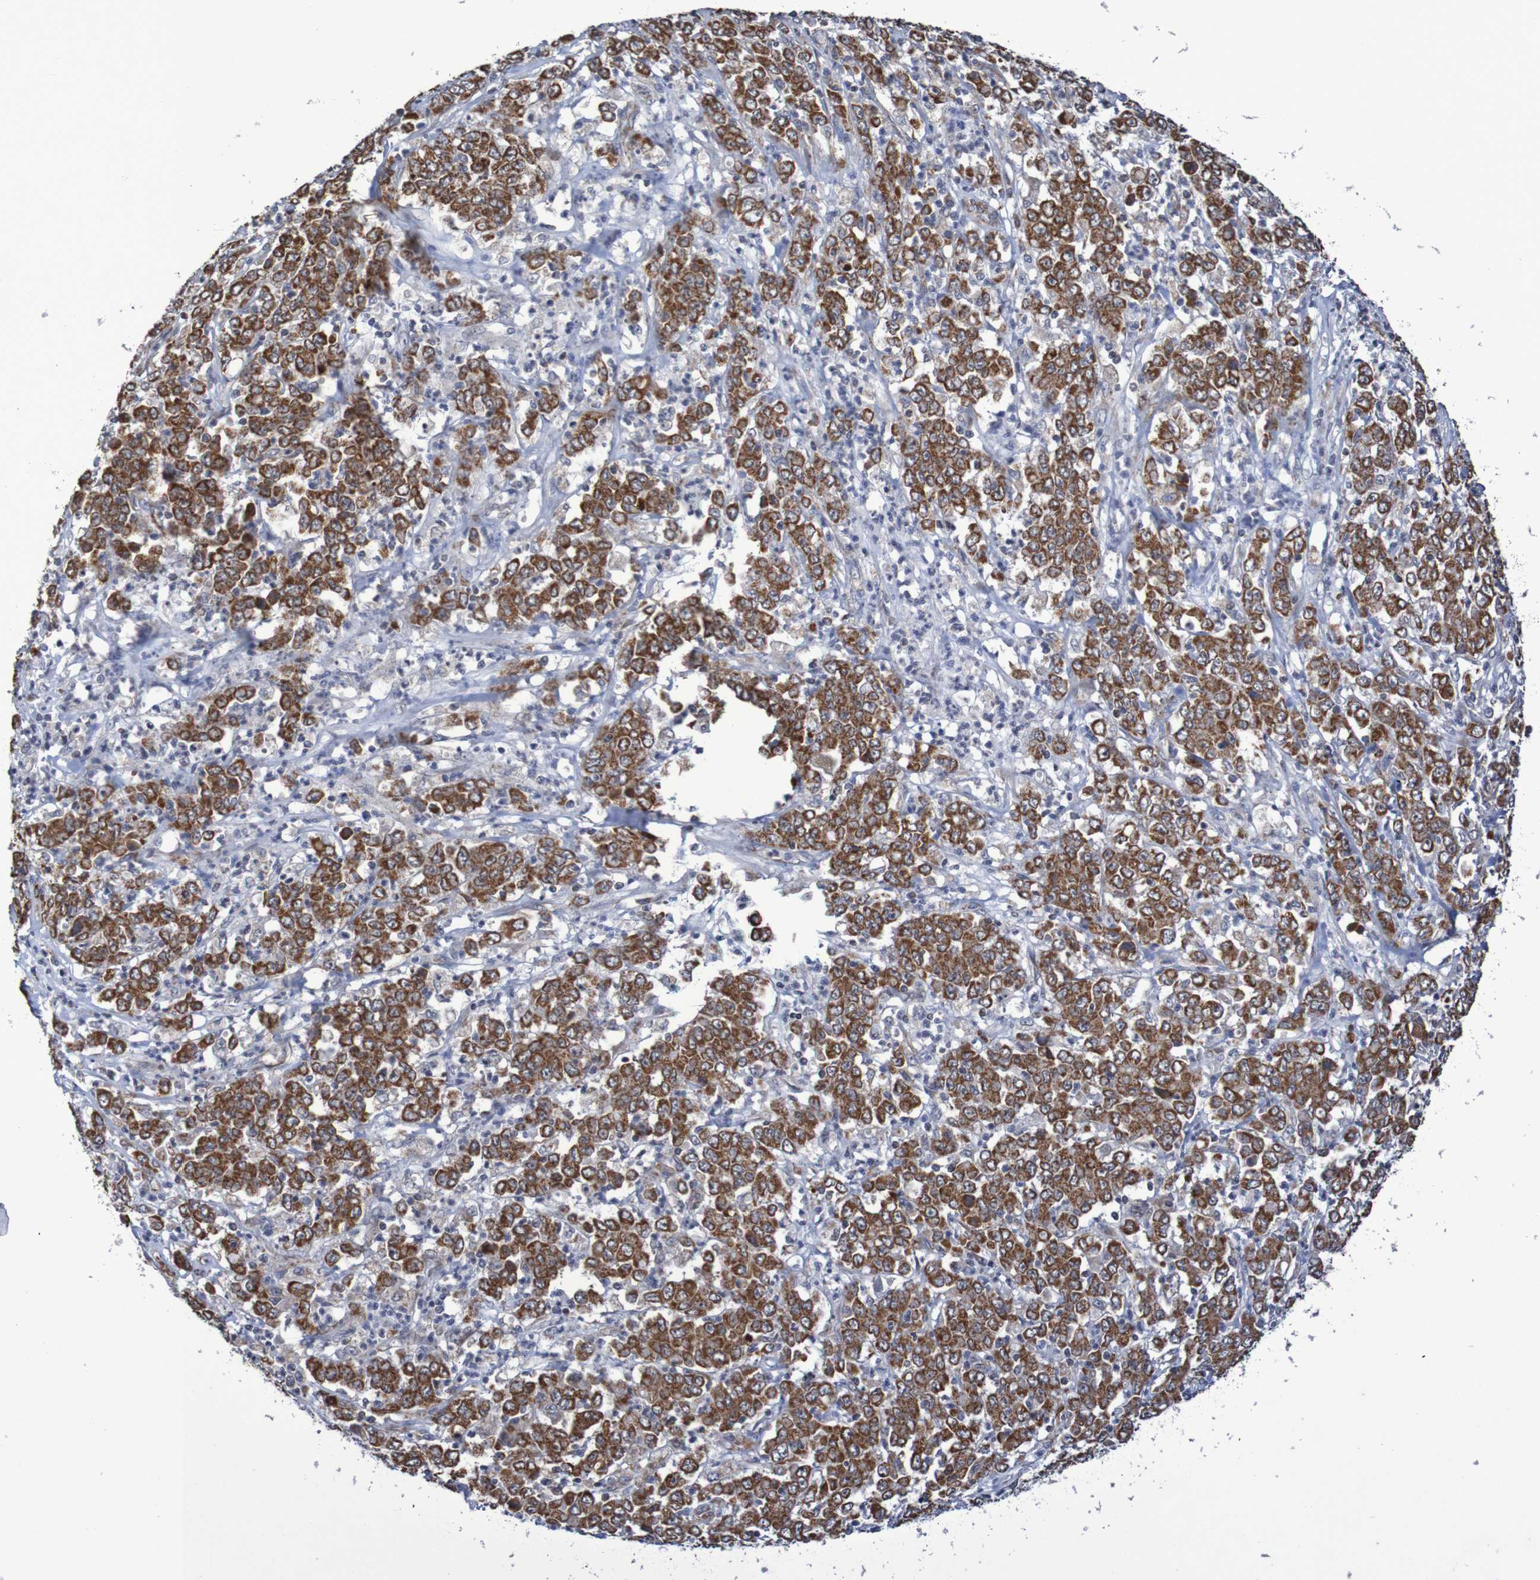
{"staining": {"intensity": "strong", "quantity": ">75%", "location": "cytoplasmic/membranous"}, "tissue": "stomach cancer", "cell_type": "Tumor cells", "image_type": "cancer", "snomed": [{"axis": "morphology", "description": "Adenocarcinoma, NOS"}, {"axis": "topography", "description": "Stomach, lower"}], "caption": "Immunohistochemical staining of stomach cancer demonstrates high levels of strong cytoplasmic/membranous protein expression in about >75% of tumor cells.", "gene": "DVL1", "patient": {"sex": "female", "age": 71}}